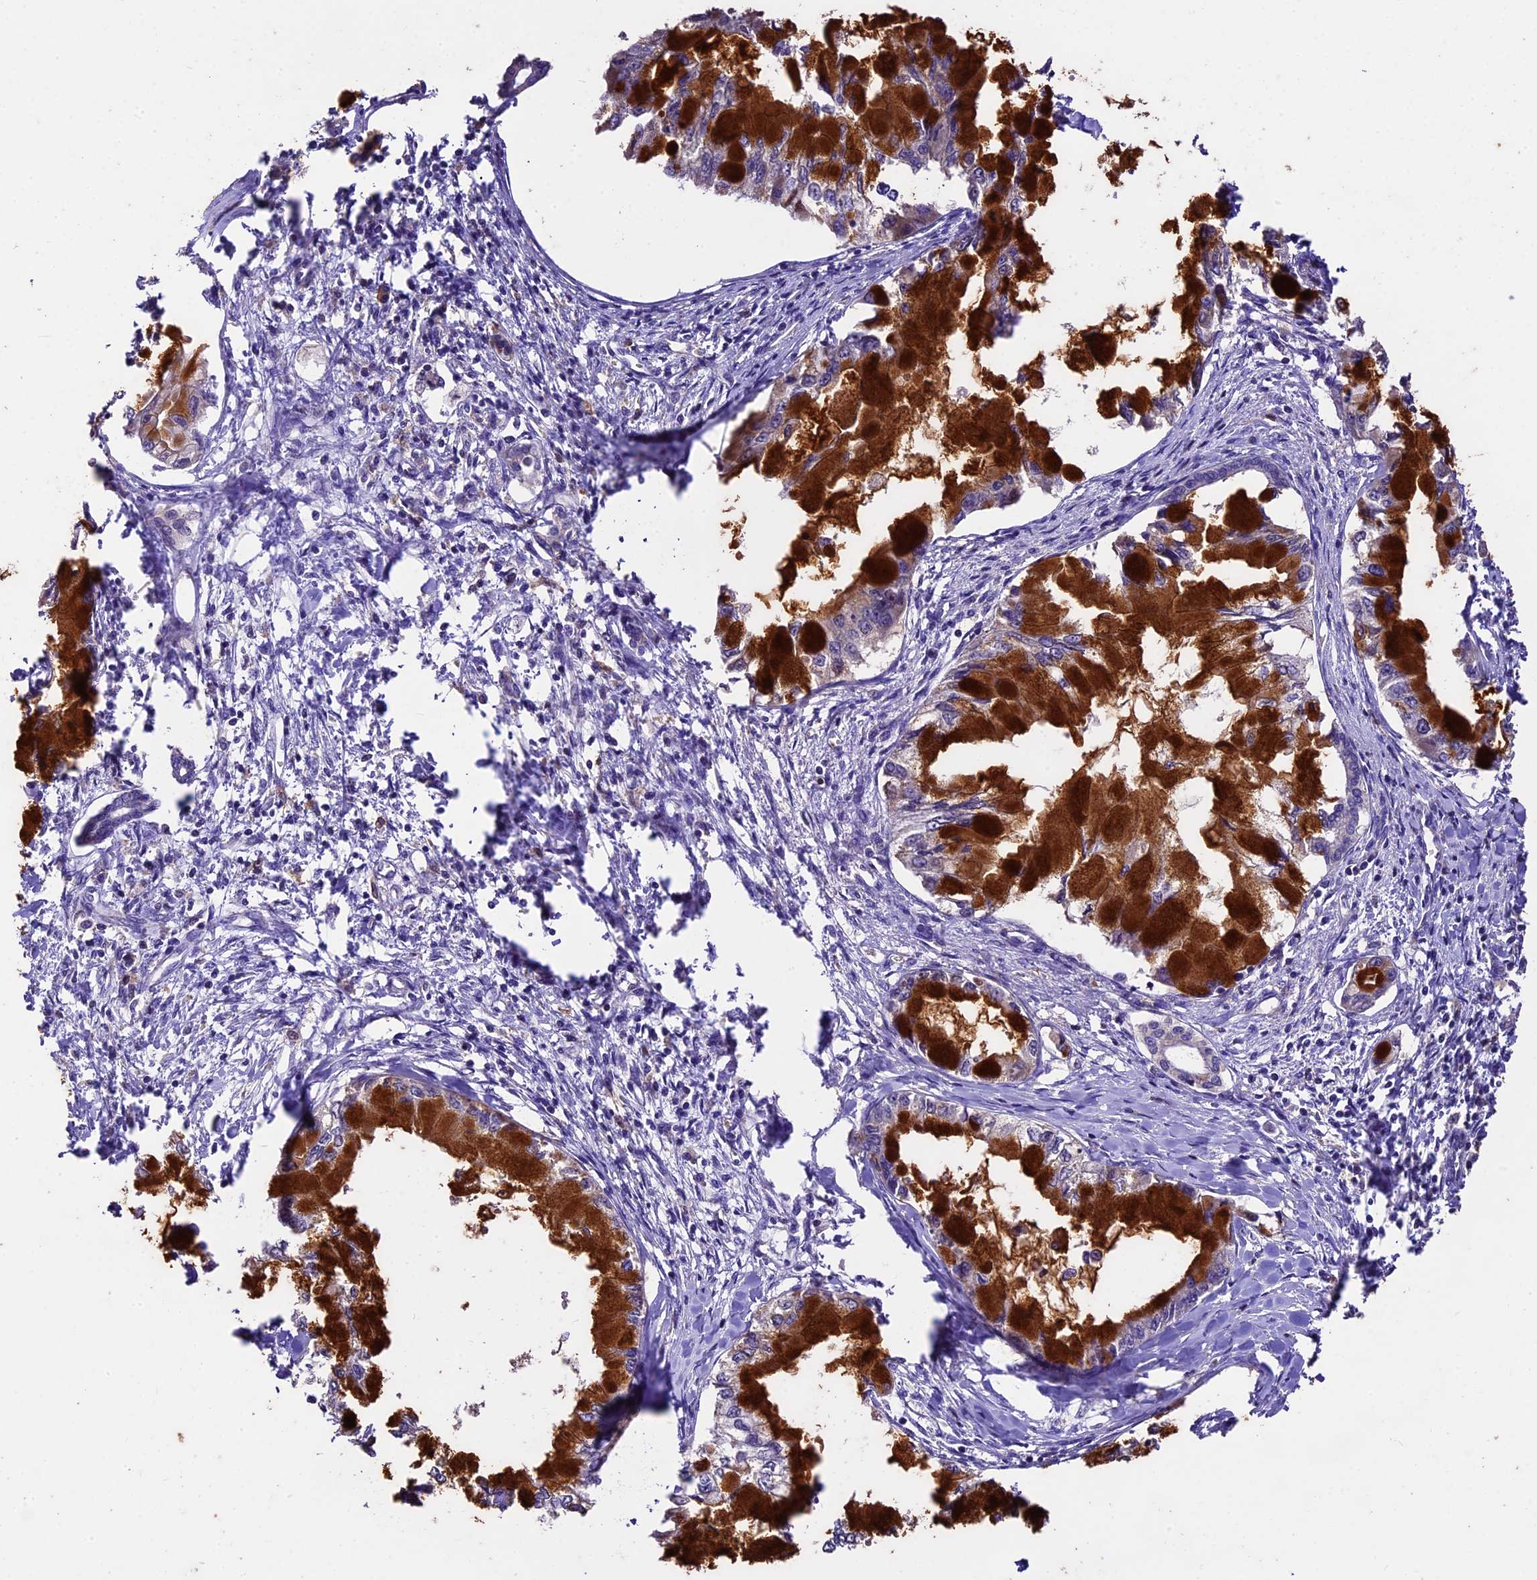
{"staining": {"intensity": "strong", "quantity": ">75%", "location": "cytoplasmic/membranous"}, "tissue": "pancreatic cancer", "cell_type": "Tumor cells", "image_type": "cancer", "snomed": [{"axis": "morphology", "description": "Adenocarcinoma, NOS"}, {"axis": "topography", "description": "Pancreas"}], "caption": "DAB (3,3'-diaminobenzidine) immunohistochemical staining of adenocarcinoma (pancreatic) displays strong cytoplasmic/membranous protein expression in about >75% of tumor cells. (DAB (3,3'-diaminobenzidine) = brown stain, brightfield microscopy at high magnification).", "gene": "CRLF1", "patient": {"sex": "male", "age": 48}}